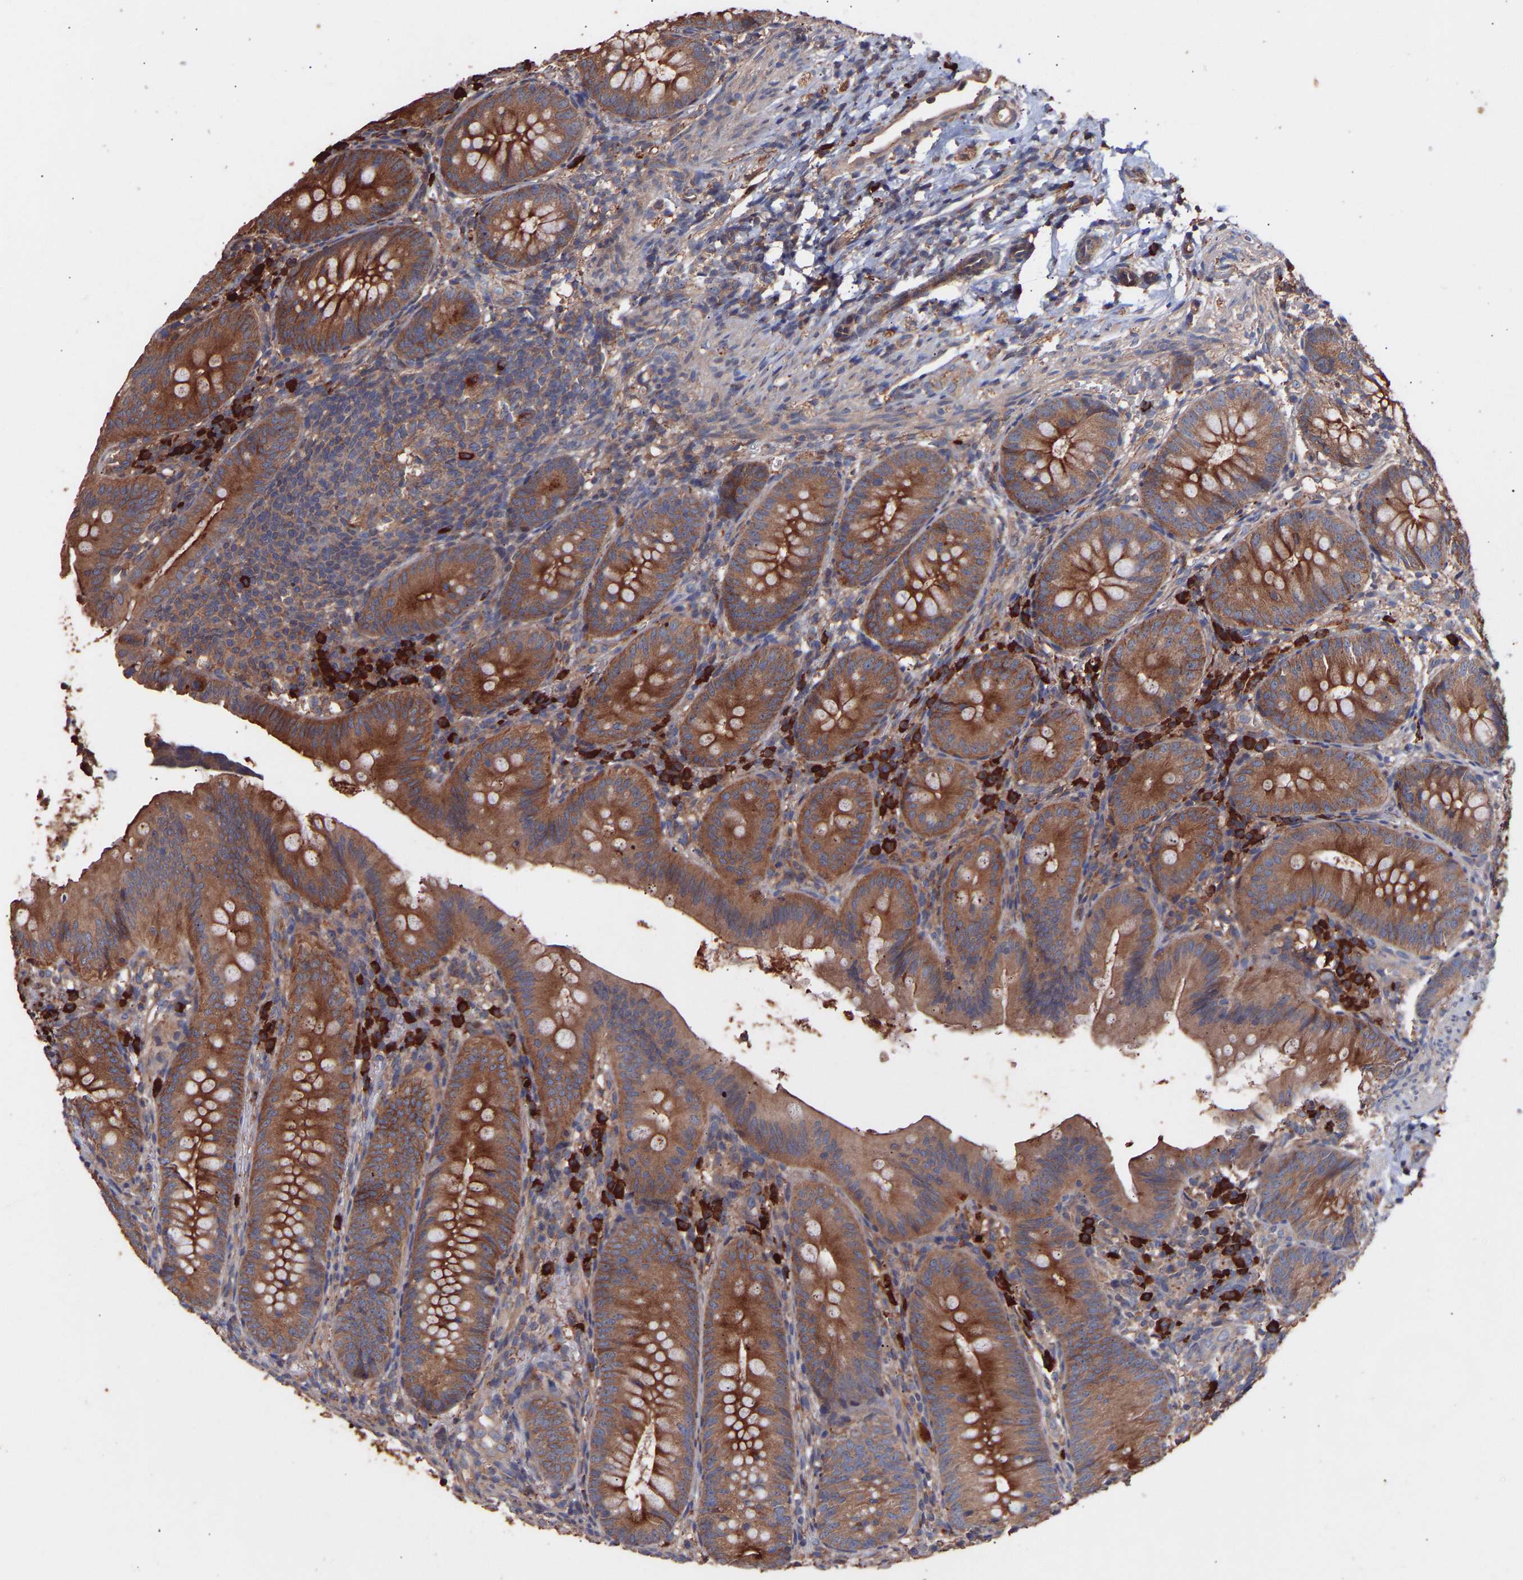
{"staining": {"intensity": "strong", "quantity": ">75%", "location": "cytoplasmic/membranous"}, "tissue": "appendix", "cell_type": "Glandular cells", "image_type": "normal", "snomed": [{"axis": "morphology", "description": "Normal tissue, NOS"}, {"axis": "topography", "description": "Appendix"}], "caption": "This histopathology image reveals IHC staining of normal appendix, with high strong cytoplasmic/membranous staining in about >75% of glandular cells.", "gene": "TMEM268", "patient": {"sex": "male", "age": 1}}